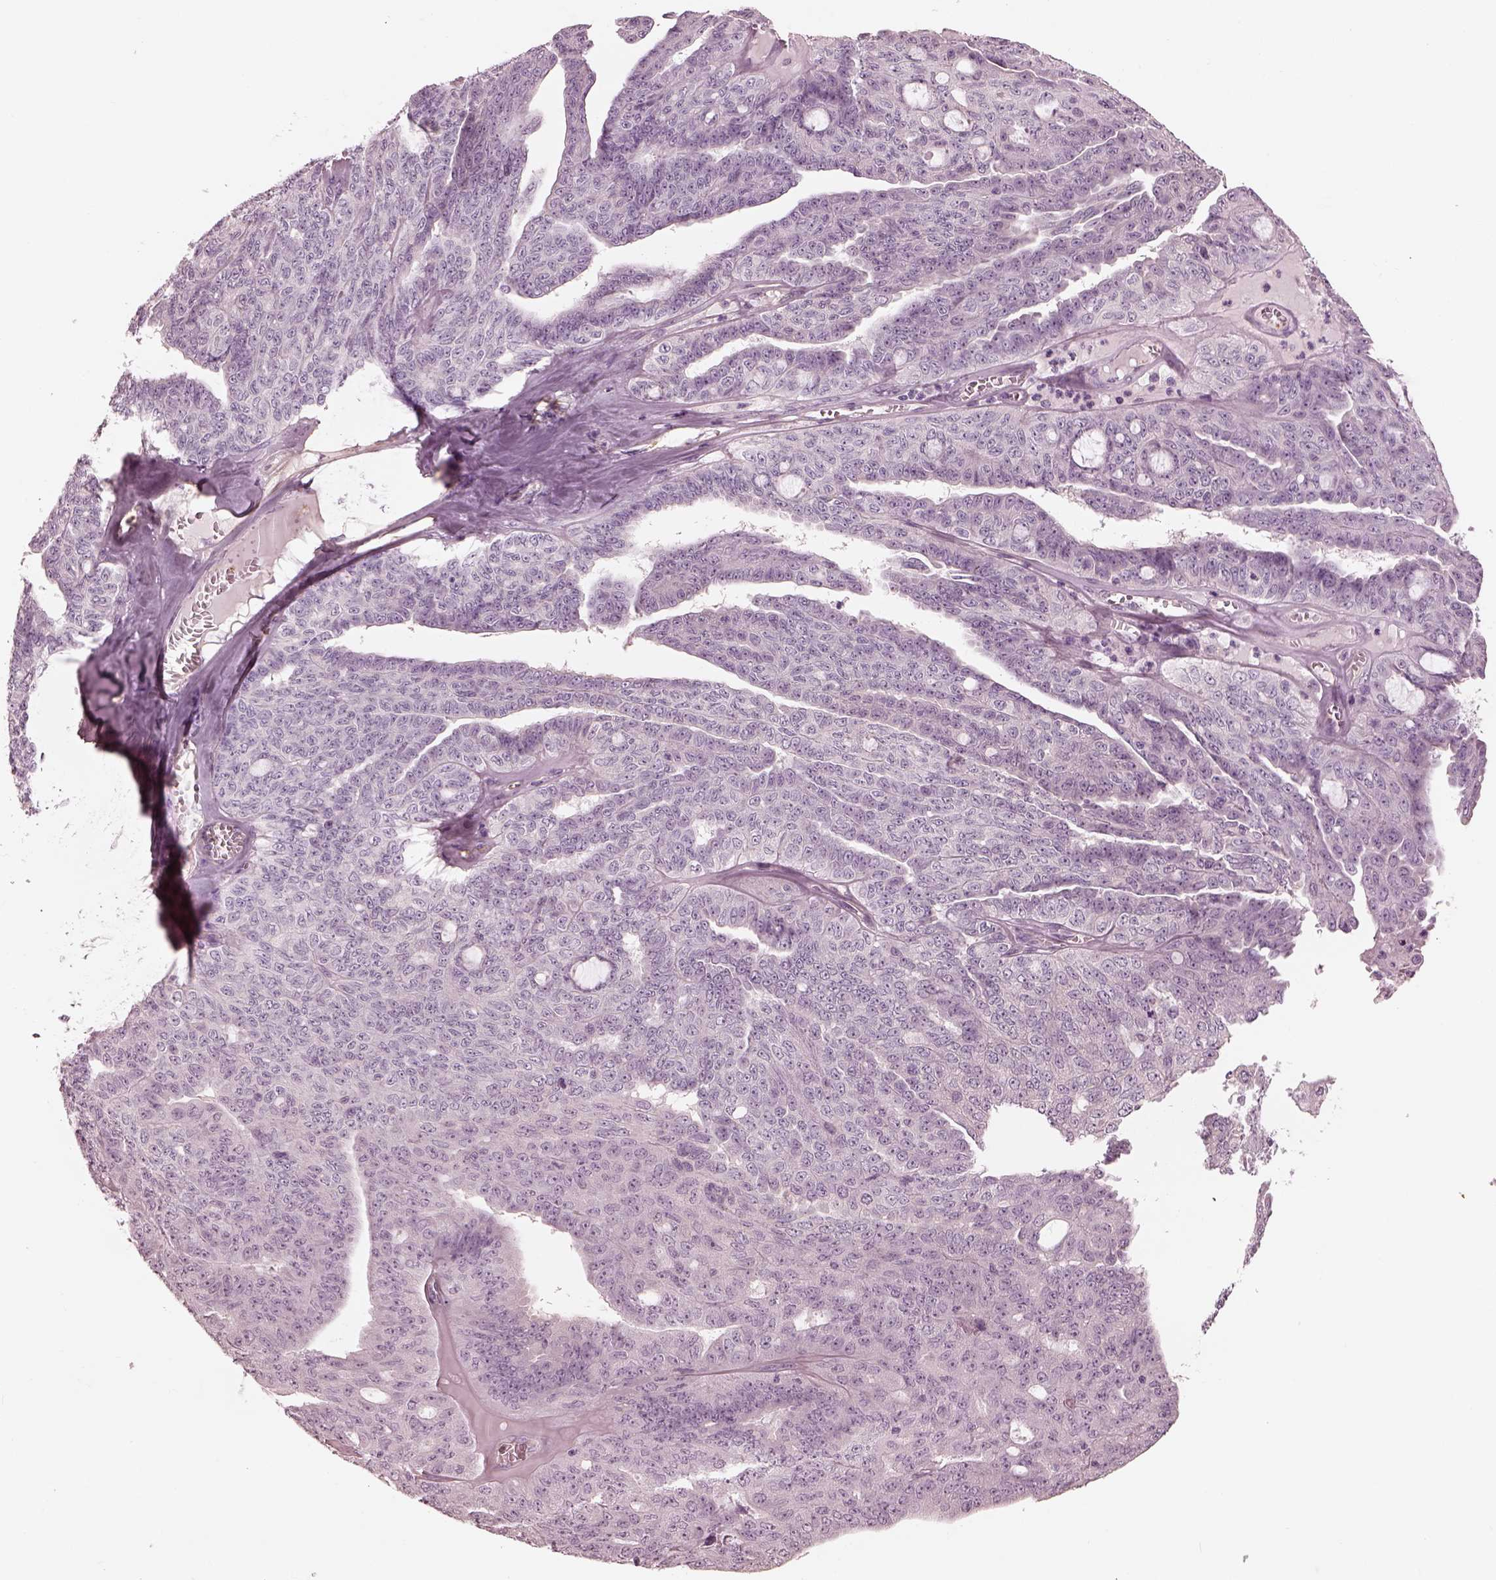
{"staining": {"intensity": "negative", "quantity": "none", "location": "none"}, "tissue": "ovarian cancer", "cell_type": "Tumor cells", "image_type": "cancer", "snomed": [{"axis": "morphology", "description": "Cystadenocarcinoma, serous, NOS"}, {"axis": "topography", "description": "Ovary"}], "caption": "This is an immunohistochemistry micrograph of human ovarian cancer. There is no staining in tumor cells.", "gene": "EIF4E1B", "patient": {"sex": "female", "age": 71}}